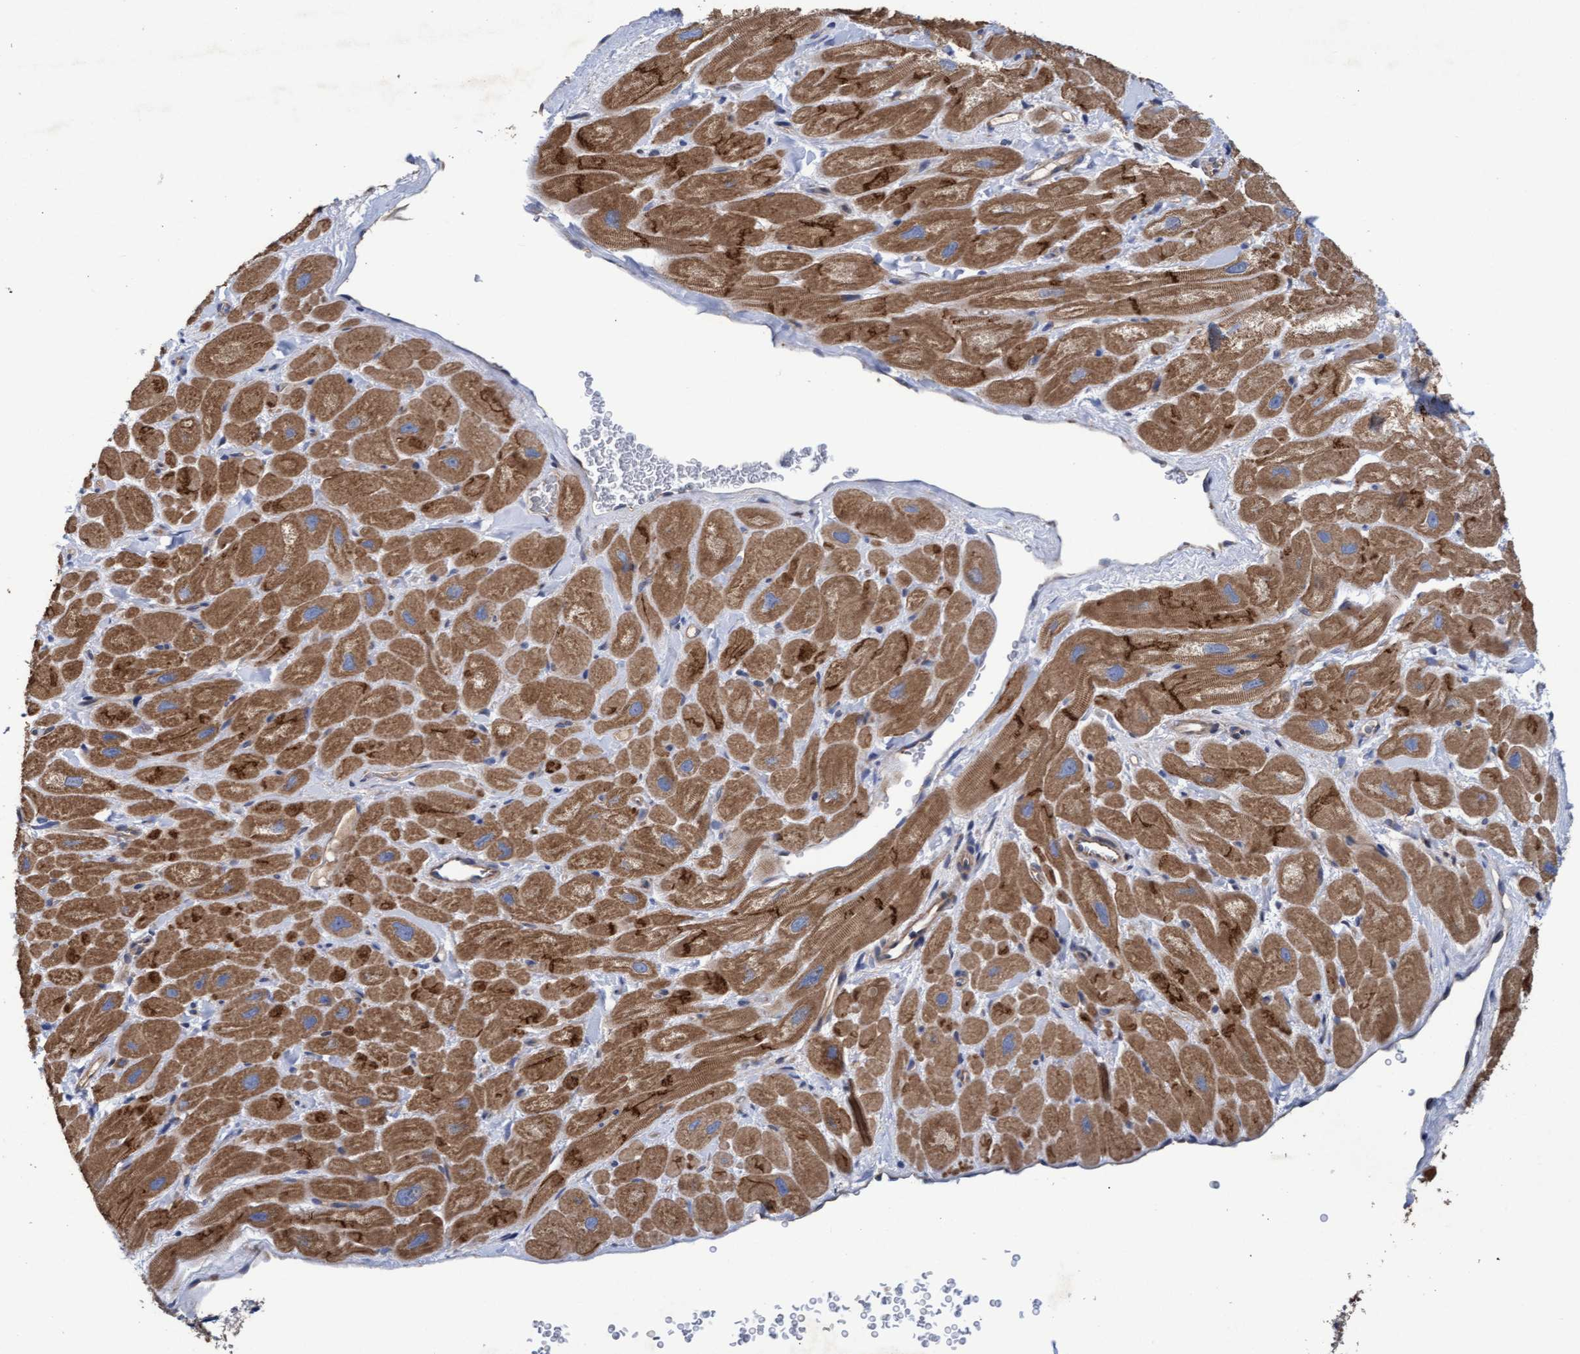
{"staining": {"intensity": "moderate", "quantity": ">75%", "location": "cytoplasmic/membranous"}, "tissue": "heart muscle", "cell_type": "Cardiomyocytes", "image_type": "normal", "snomed": [{"axis": "morphology", "description": "Normal tissue, NOS"}, {"axis": "topography", "description": "Heart"}], "caption": "Human heart muscle stained for a protein (brown) shows moderate cytoplasmic/membranous positive expression in about >75% of cardiomyocytes.", "gene": "MRPL38", "patient": {"sex": "female", "age": 43}}